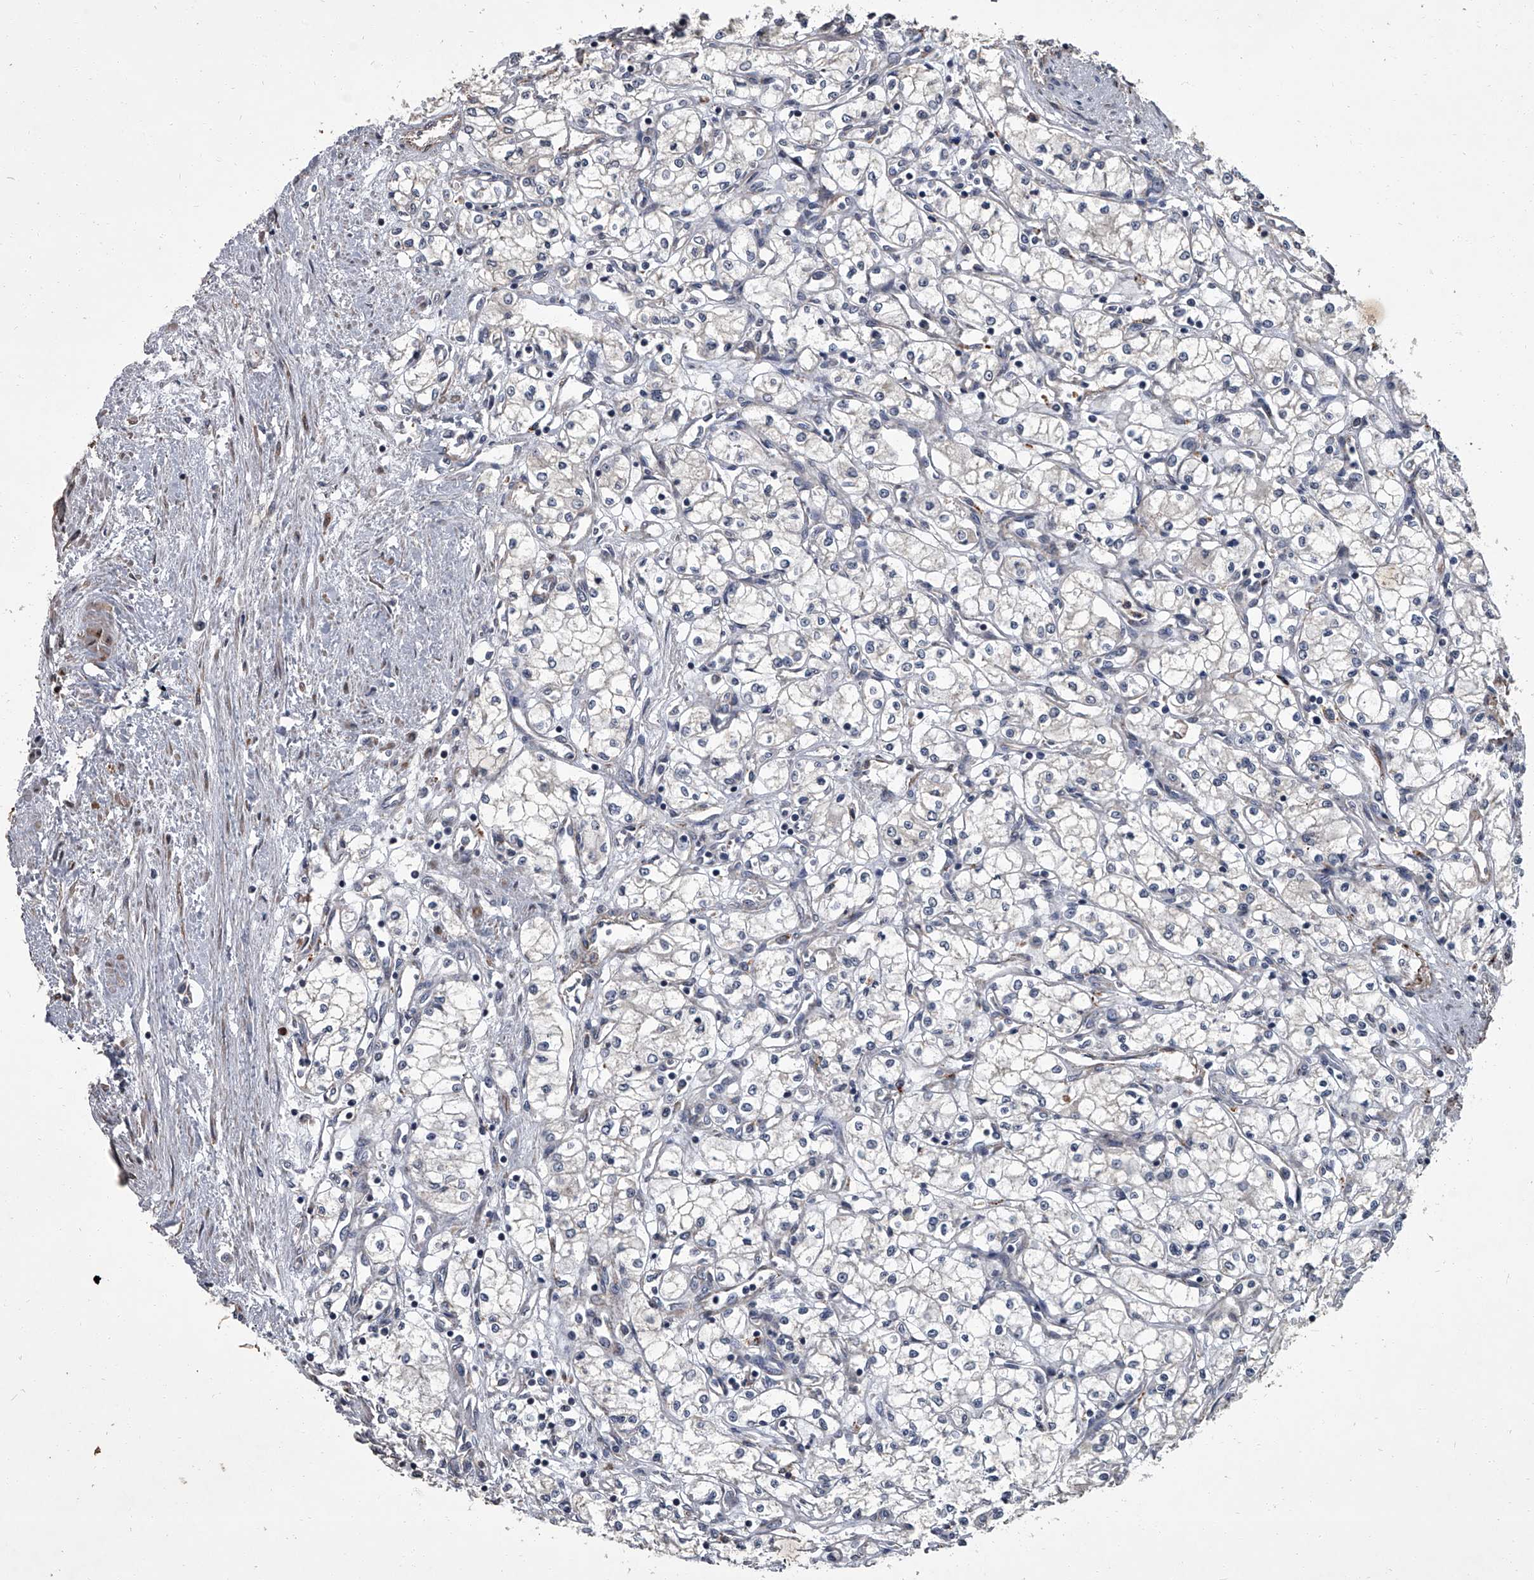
{"staining": {"intensity": "negative", "quantity": "none", "location": "none"}, "tissue": "renal cancer", "cell_type": "Tumor cells", "image_type": "cancer", "snomed": [{"axis": "morphology", "description": "Adenocarcinoma, NOS"}, {"axis": "topography", "description": "Kidney"}], "caption": "Protein analysis of renal cancer demonstrates no significant expression in tumor cells.", "gene": "SIRT4", "patient": {"sex": "male", "age": 59}}